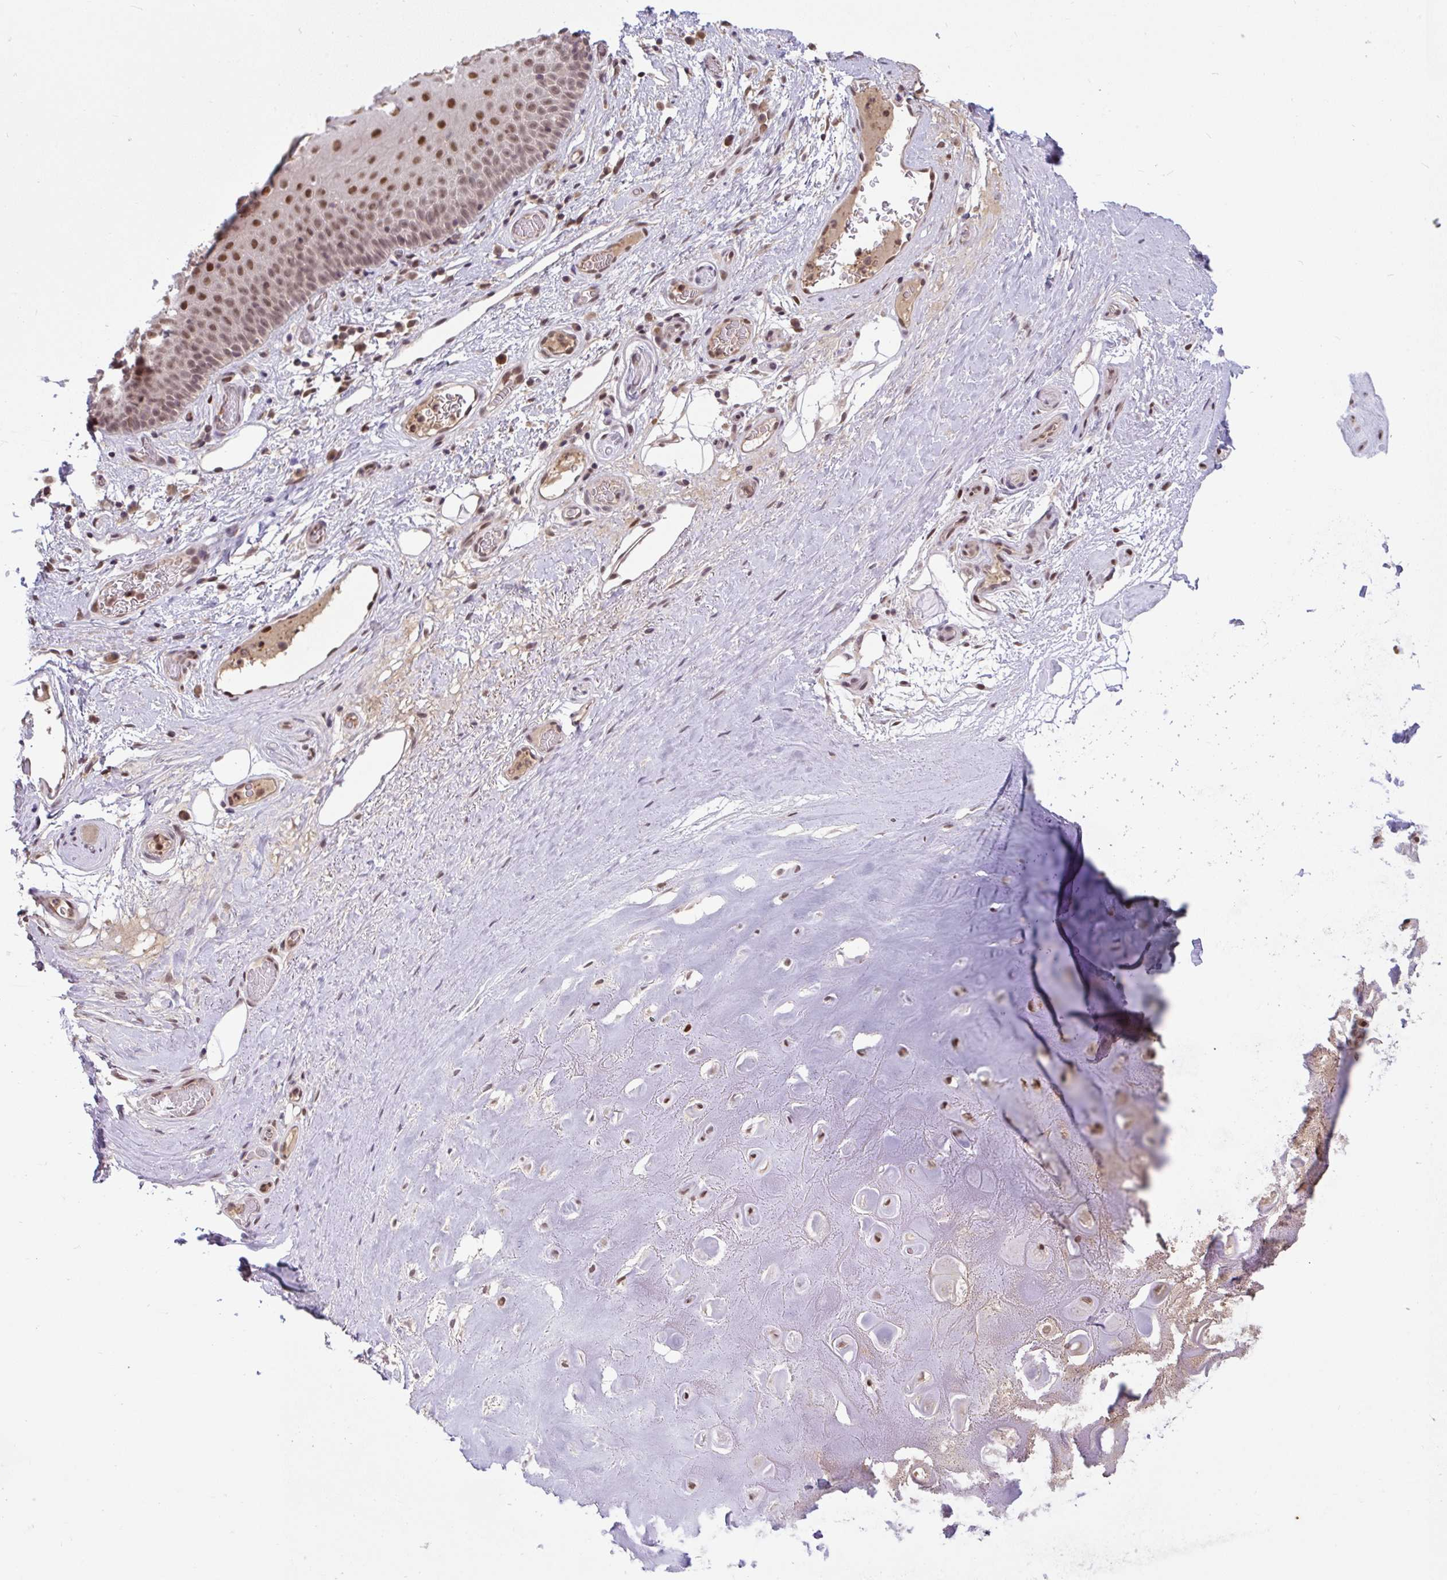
{"staining": {"intensity": "negative", "quantity": "none", "location": "none"}, "tissue": "adipose tissue", "cell_type": "Adipocytes", "image_type": "normal", "snomed": [{"axis": "morphology", "description": "Normal tissue, NOS"}, {"axis": "topography", "description": "Lymph node"}, {"axis": "topography", "description": "Cartilage tissue"}, {"axis": "topography", "description": "Nasopharynx"}], "caption": "Immunohistochemistry histopathology image of unremarkable adipose tissue stained for a protein (brown), which shows no staining in adipocytes. (DAB (3,3'-diaminobenzidine) IHC with hematoxylin counter stain).", "gene": "KLF2", "patient": {"sex": "male", "age": 63}}